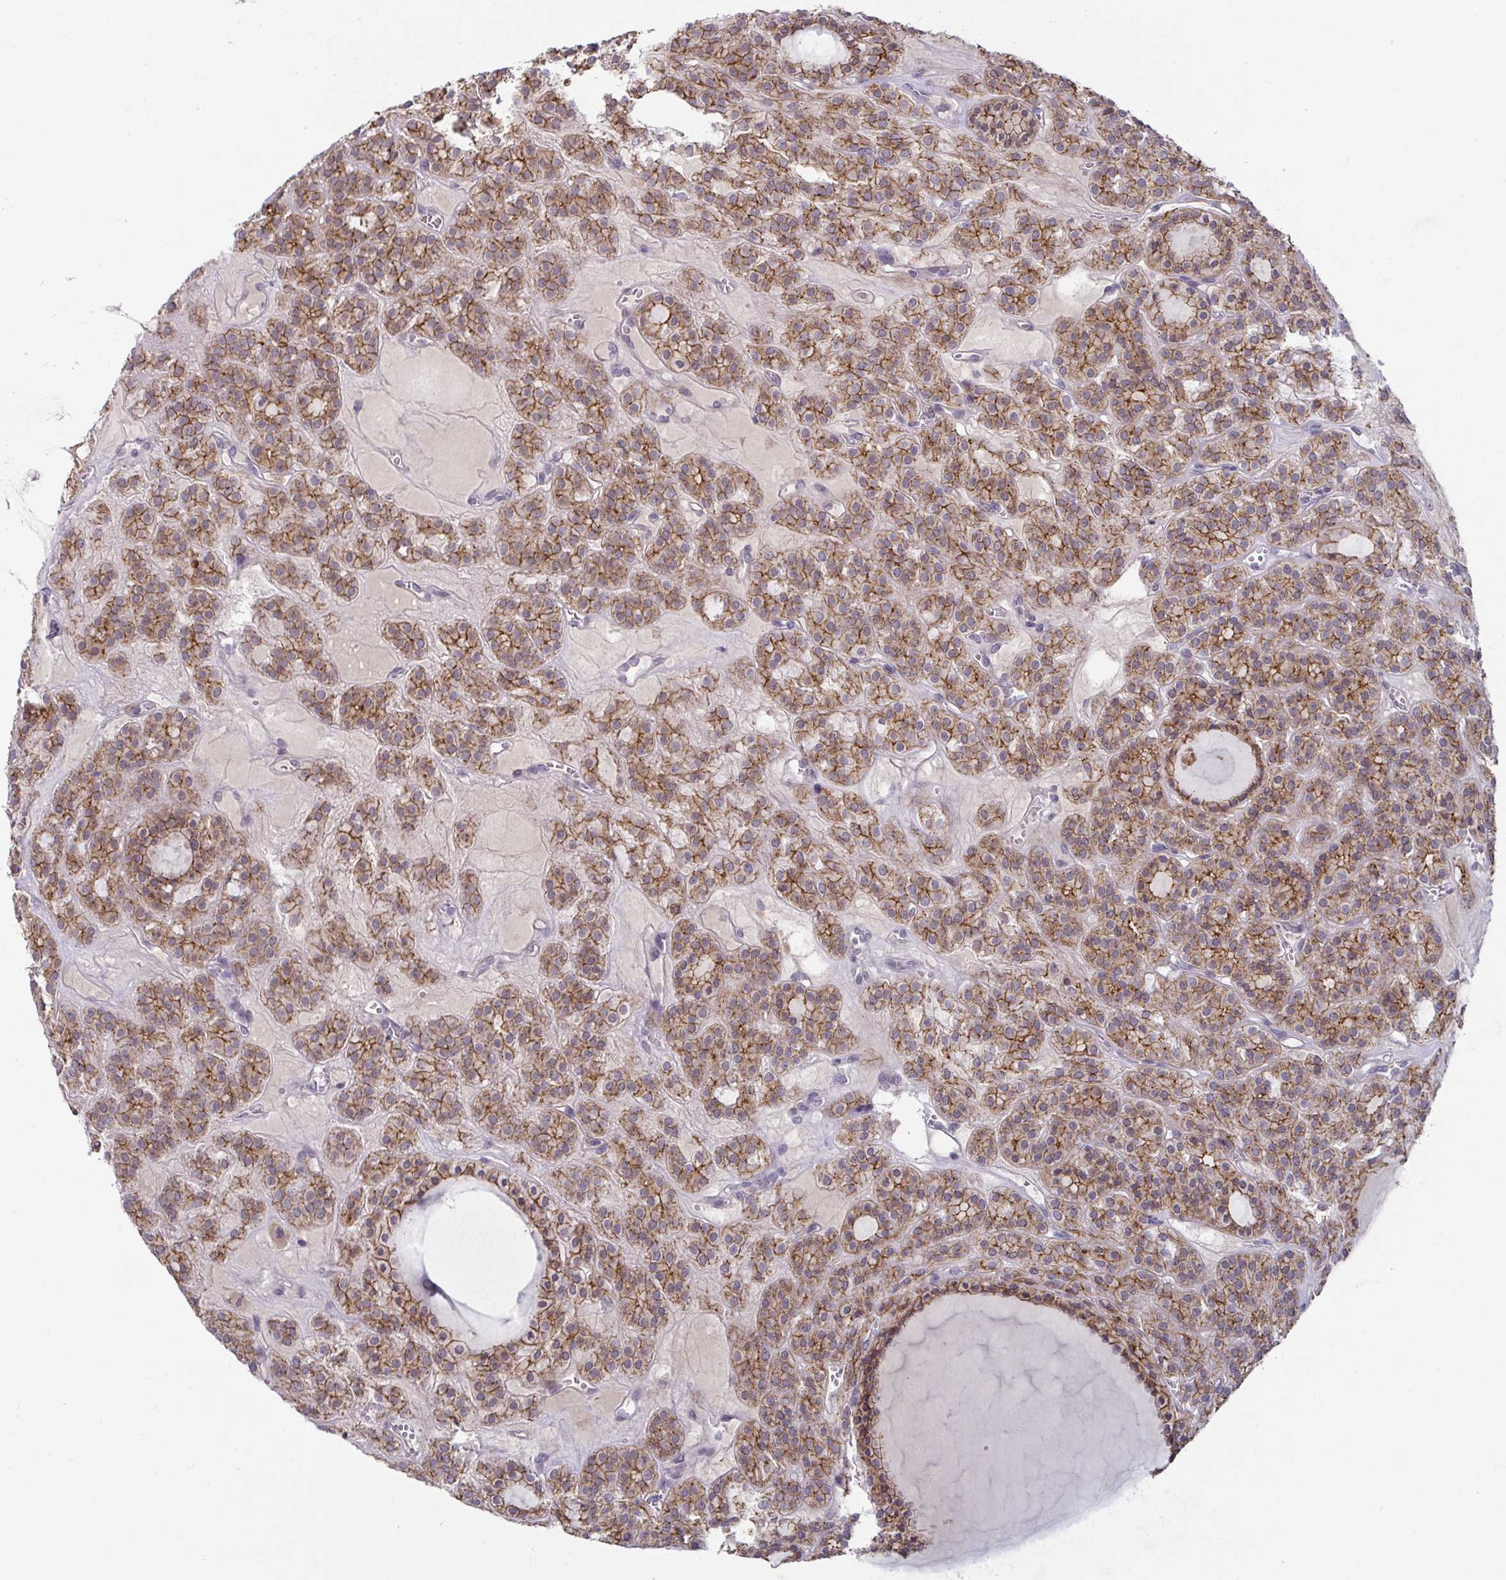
{"staining": {"intensity": "strong", "quantity": ">75%", "location": "cytoplasmic/membranous"}, "tissue": "thyroid cancer", "cell_type": "Tumor cells", "image_type": "cancer", "snomed": [{"axis": "morphology", "description": "Follicular adenoma carcinoma, NOS"}, {"axis": "topography", "description": "Thyroid gland"}], "caption": "This is an image of IHC staining of thyroid cancer (follicular adenoma carcinoma), which shows strong expression in the cytoplasmic/membranous of tumor cells.", "gene": "GSTM1", "patient": {"sex": "female", "age": 63}}